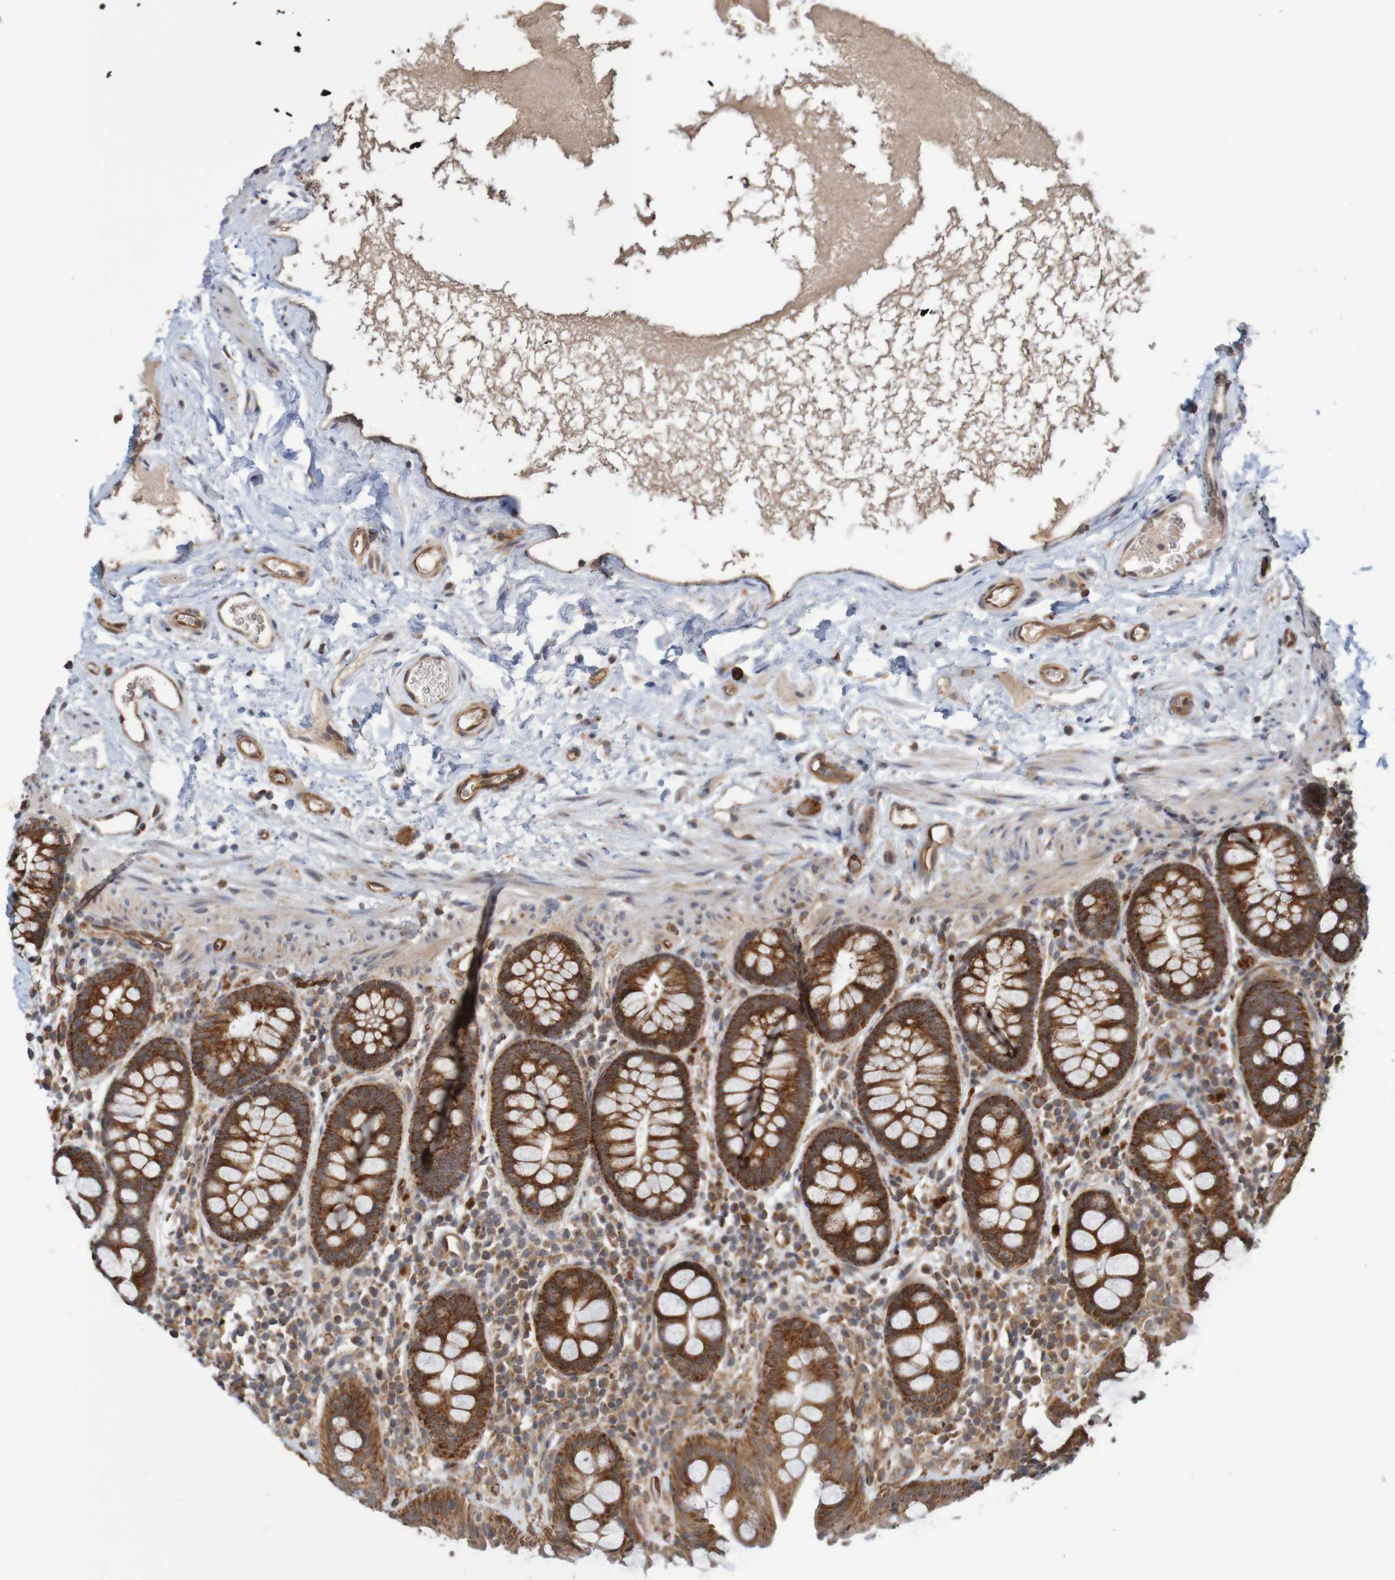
{"staining": {"intensity": "moderate", "quantity": ">75%", "location": "cytoplasmic/membranous,nuclear"}, "tissue": "colon", "cell_type": "Endothelial cells", "image_type": "normal", "snomed": [{"axis": "morphology", "description": "Normal tissue, NOS"}, {"axis": "topography", "description": "Colon"}], "caption": "A high-resolution micrograph shows IHC staining of normal colon, which exhibits moderate cytoplasmic/membranous,nuclear staining in approximately >75% of endothelial cells. (brown staining indicates protein expression, while blue staining denotes nuclei).", "gene": "MRPL52", "patient": {"sex": "female", "age": 80}}